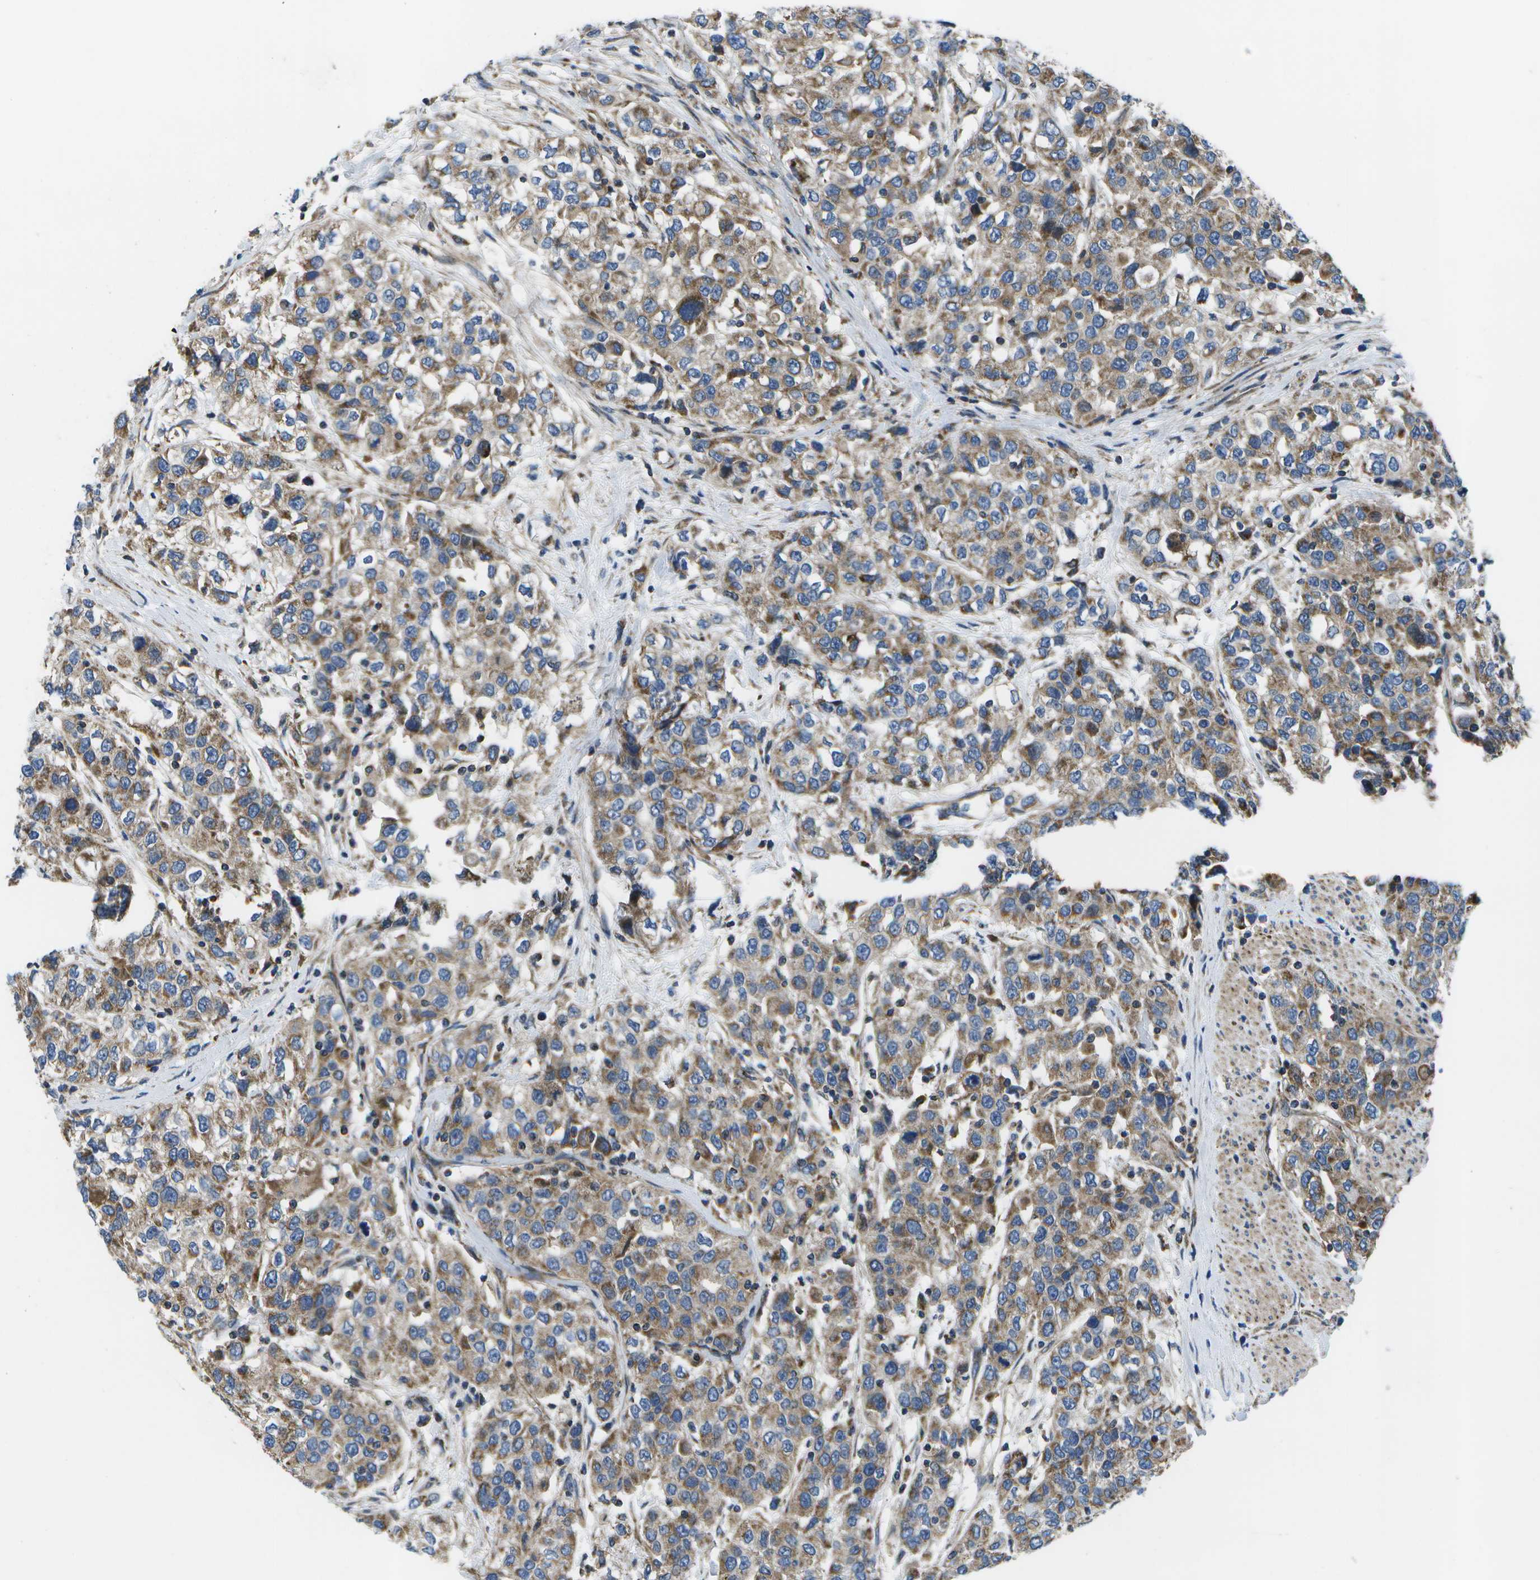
{"staining": {"intensity": "moderate", "quantity": ">75%", "location": "cytoplasmic/membranous"}, "tissue": "urothelial cancer", "cell_type": "Tumor cells", "image_type": "cancer", "snomed": [{"axis": "morphology", "description": "Urothelial carcinoma, High grade"}, {"axis": "topography", "description": "Urinary bladder"}], "caption": "Immunohistochemistry image of neoplastic tissue: urothelial carcinoma (high-grade) stained using immunohistochemistry (IHC) reveals medium levels of moderate protein expression localized specifically in the cytoplasmic/membranous of tumor cells, appearing as a cytoplasmic/membranous brown color.", "gene": "MVK", "patient": {"sex": "female", "age": 80}}